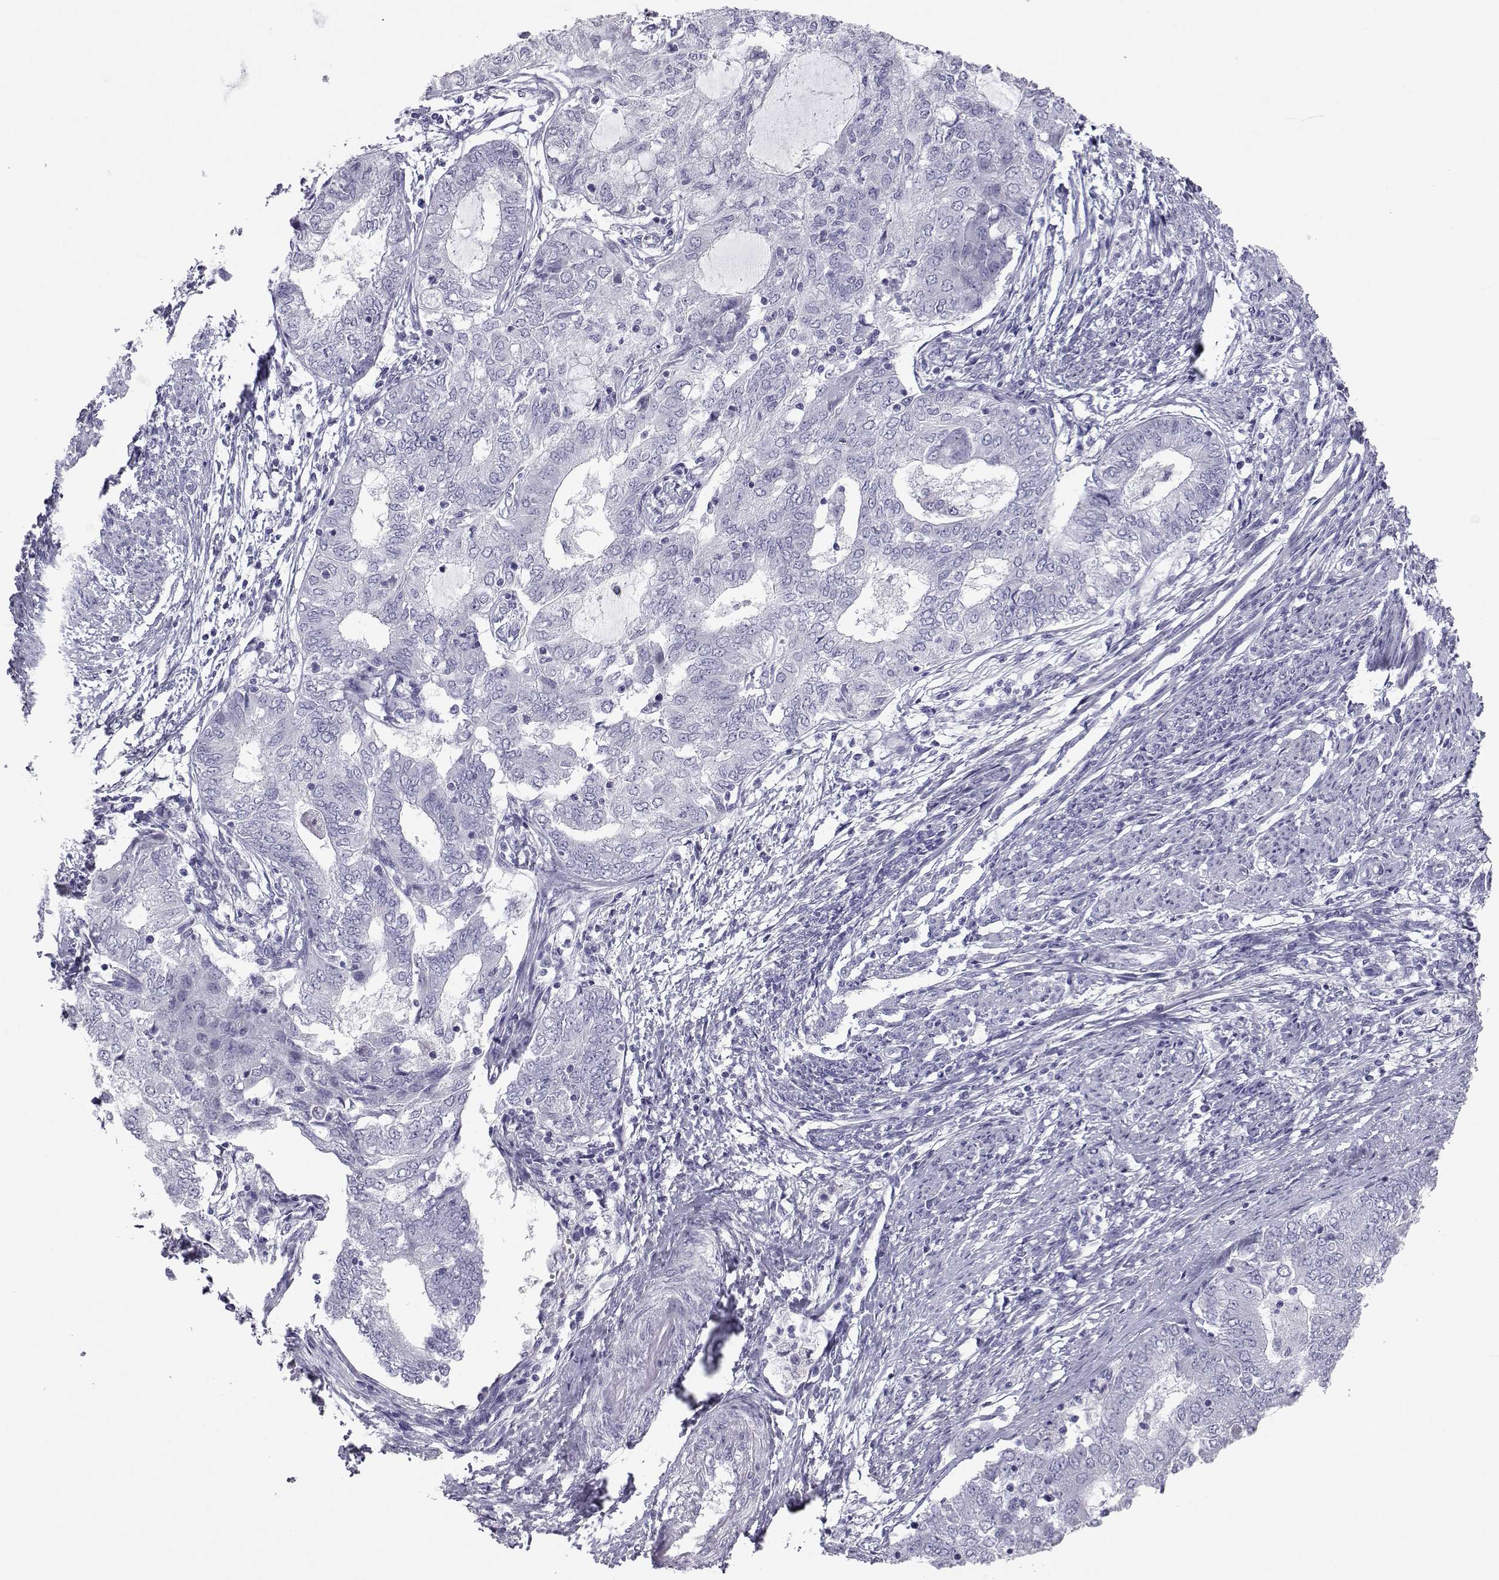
{"staining": {"intensity": "negative", "quantity": "none", "location": "none"}, "tissue": "endometrial cancer", "cell_type": "Tumor cells", "image_type": "cancer", "snomed": [{"axis": "morphology", "description": "Adenocarcinoma, NOS"}, {"axis": "topography", "description": "Endometrium"}], "caption": "An IHC image of endometrial adenocarcinoma is shown. There is no staining in tumor cells of endometrial adenocarcinoma.", "gene": "PCSK1N", "patient": {"sex": "female", "age": 62}}